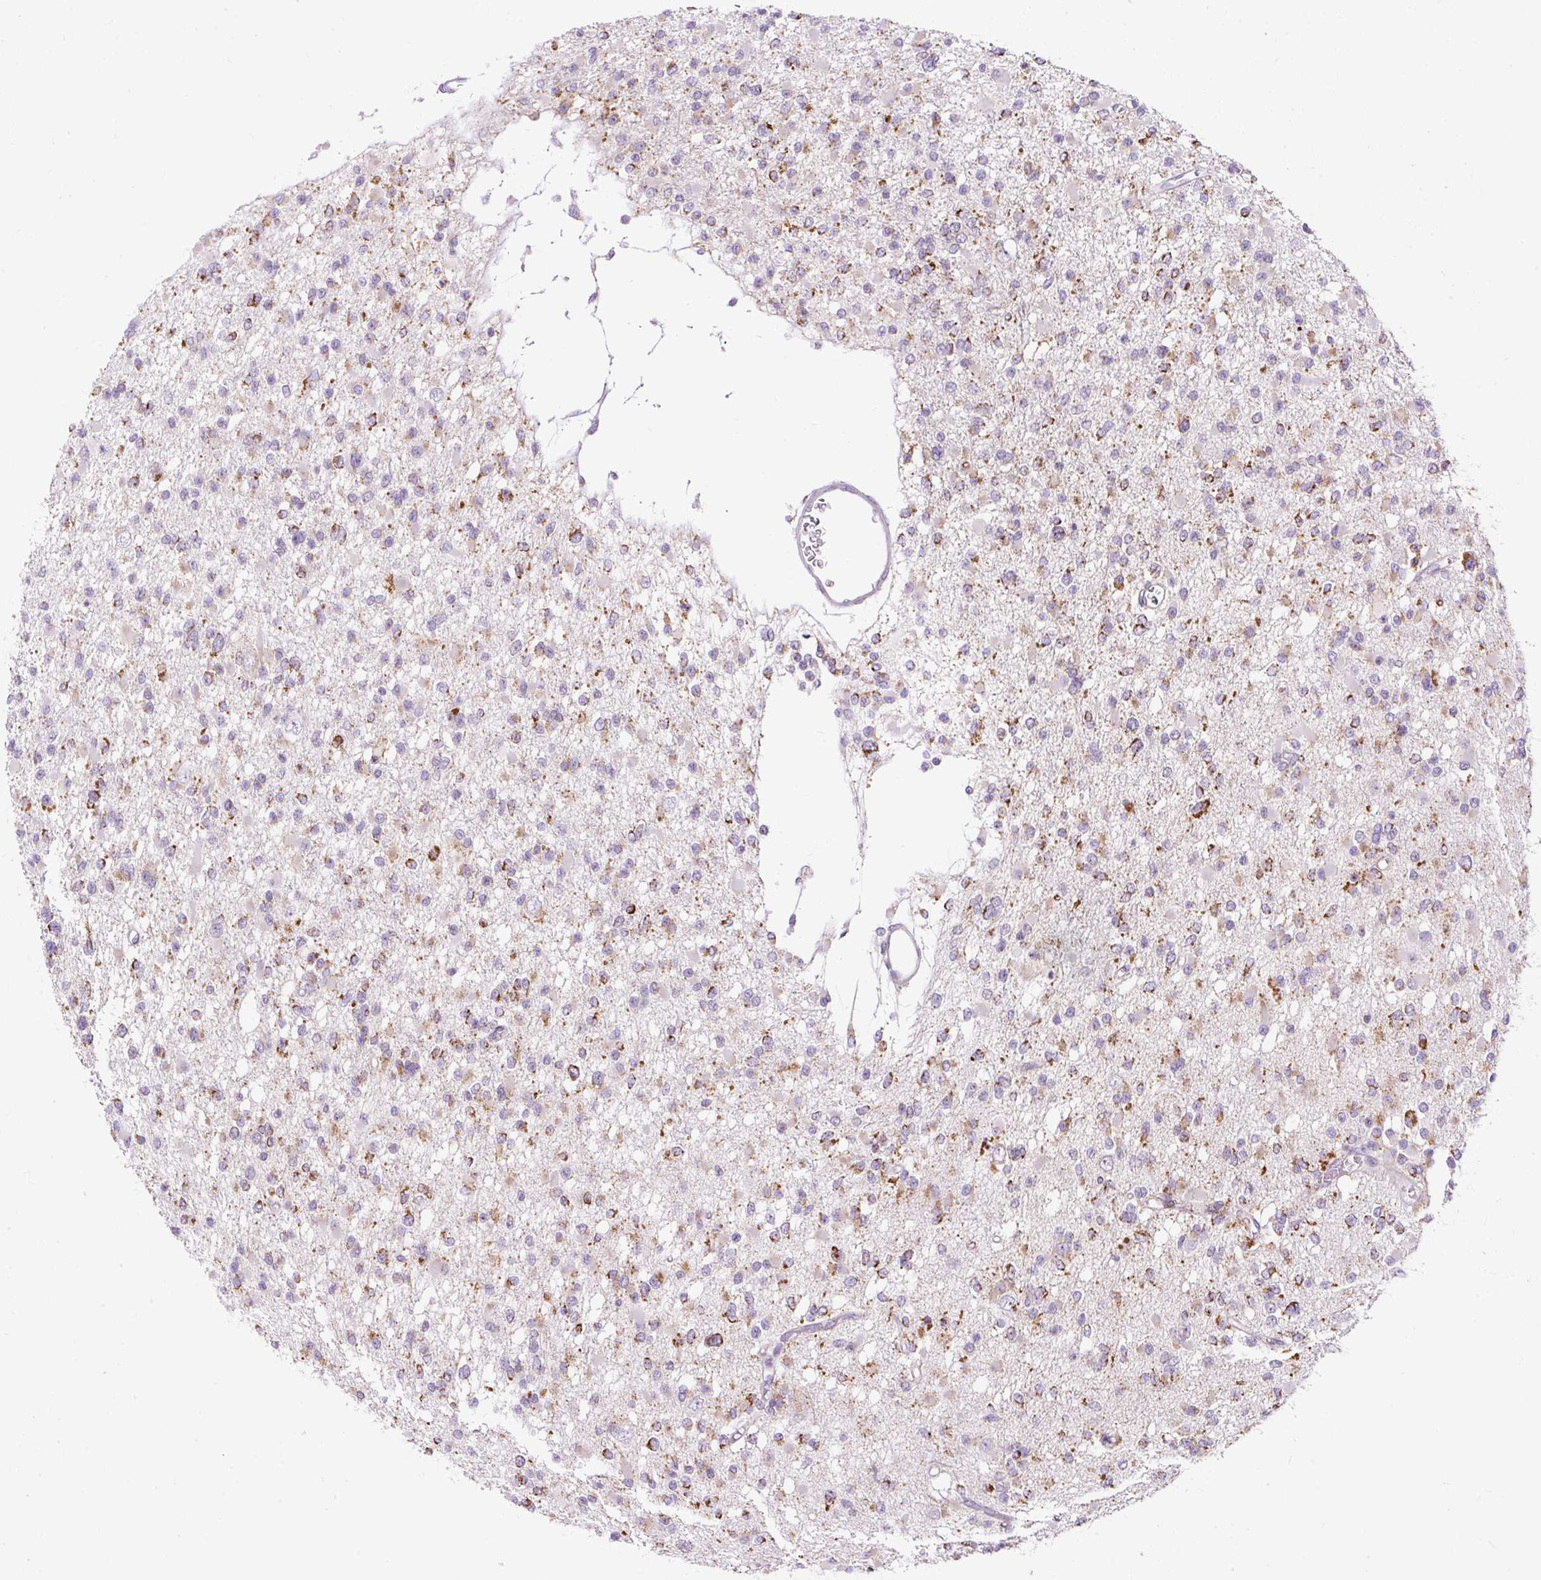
{"staining": {"intensity": "moderate", "quantity": "25%-75%", "location": "cytoplasmic/membranous"}, "tissue": "glioma", "cell_type": "Tumor cells", "image_type": "cancer", "snomed": [{"axis": "morphology", "description": "Glioma, malignant, Low grade"}, {"axis": "topography", "description": "Brain"}], "caption": "Human glioma stained with a brown dye displays moderate cytoplasmic/membranous positive expression in about 25%-75% of tumor cells.", "gene": "FMC1", "patient": {"sex": "female", "age": 22}}